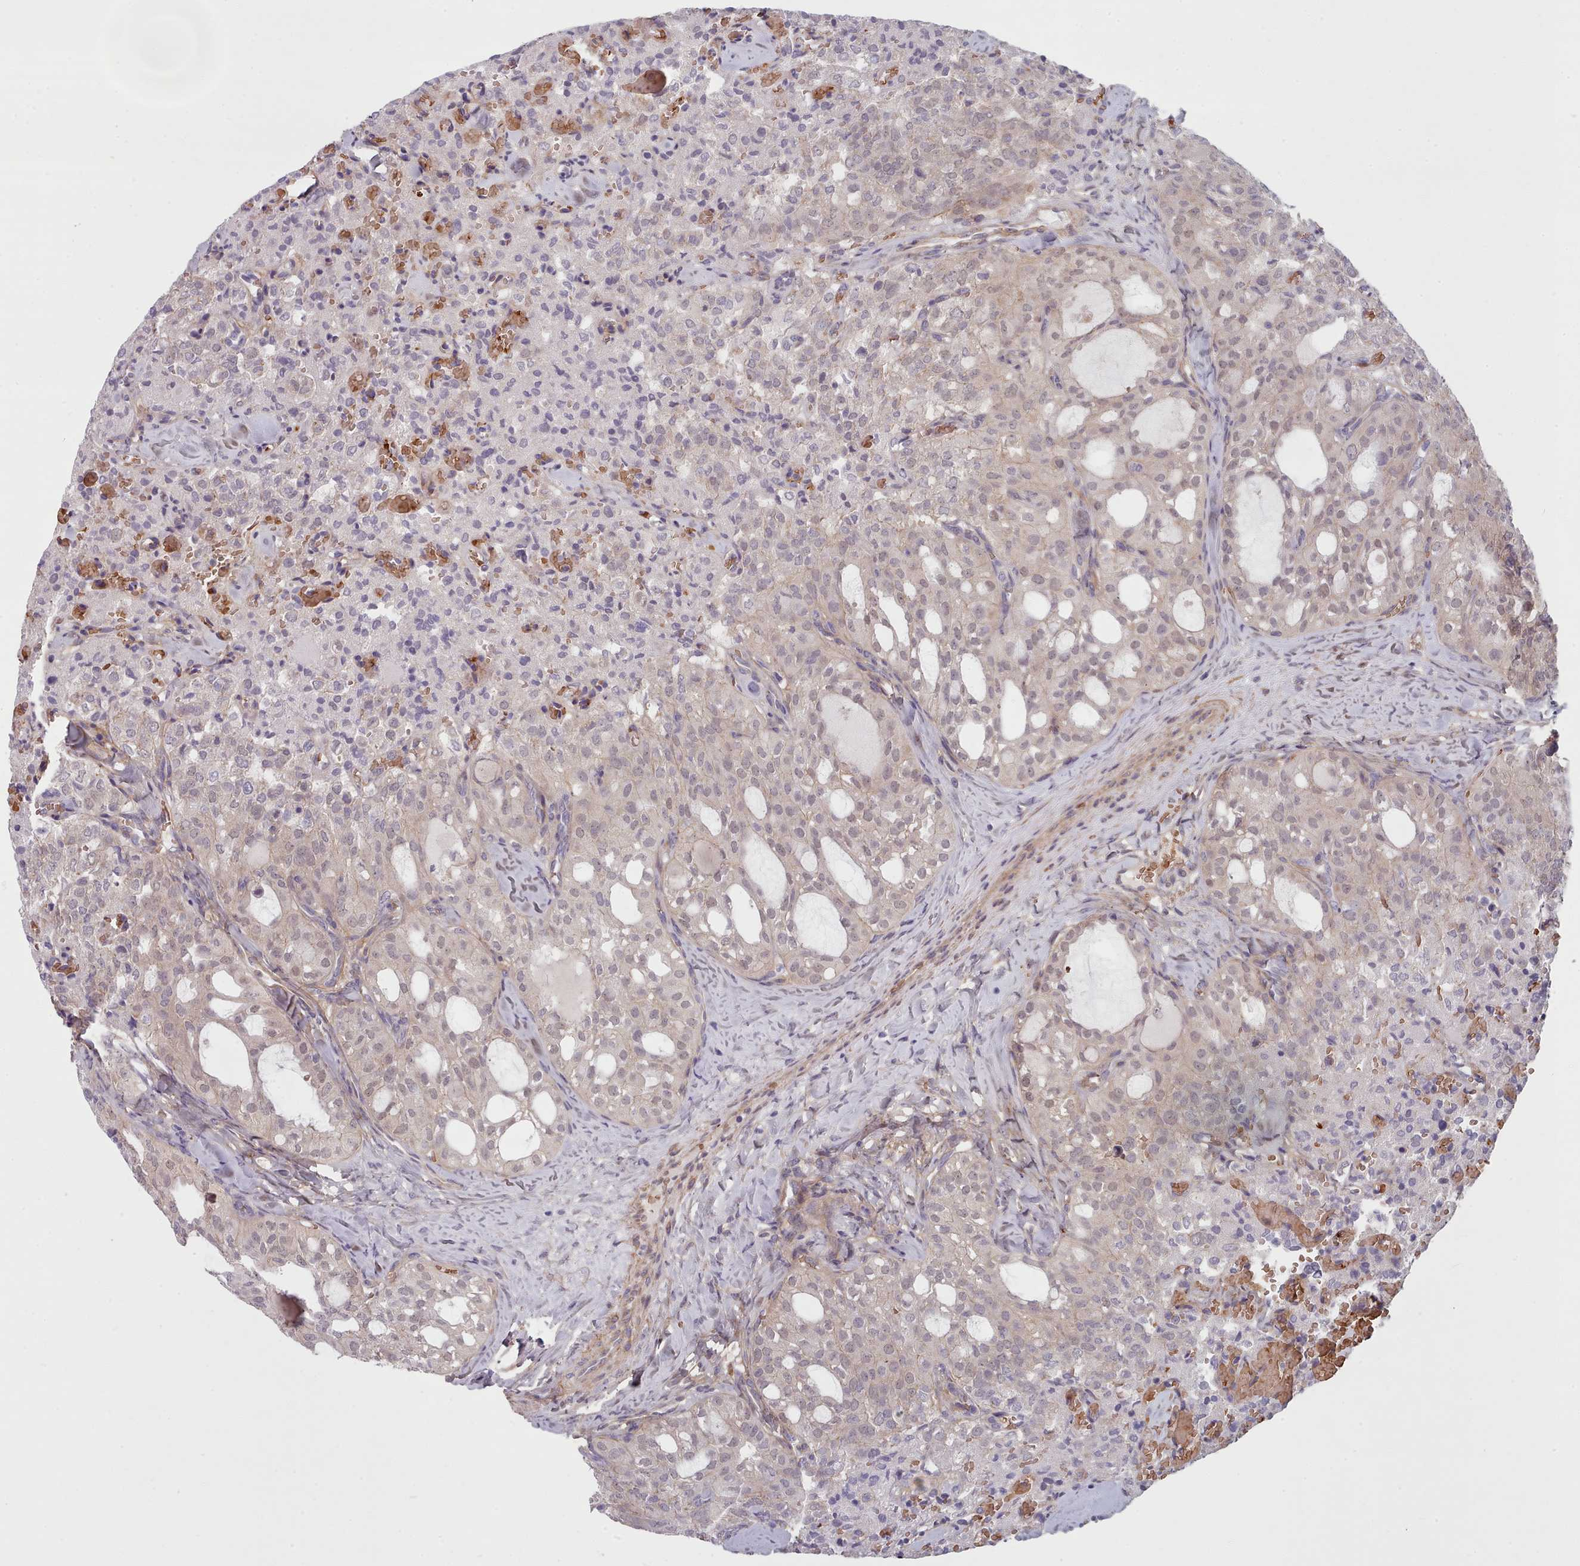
{"staining": {"intensity": "weak", "quantity": "<25%", "location": "nuclear"}, "tissue": "thyroid cancer", "cell_type": "Tumor cells", "image_type": "cancer", "snomed": [{"axis": "morphology", "description": "Follicular adenoma carcinoma, NOS"}, {"axis": "topography", "description": "Thyroid gland"}], "caption": "This is an IHC micrograph of human follicular adenoma carcinoma (thyroid). There is no staining in tumor cells.", "gene": "CLNS1A", "patient": {"sex": "male", "age": 75}}